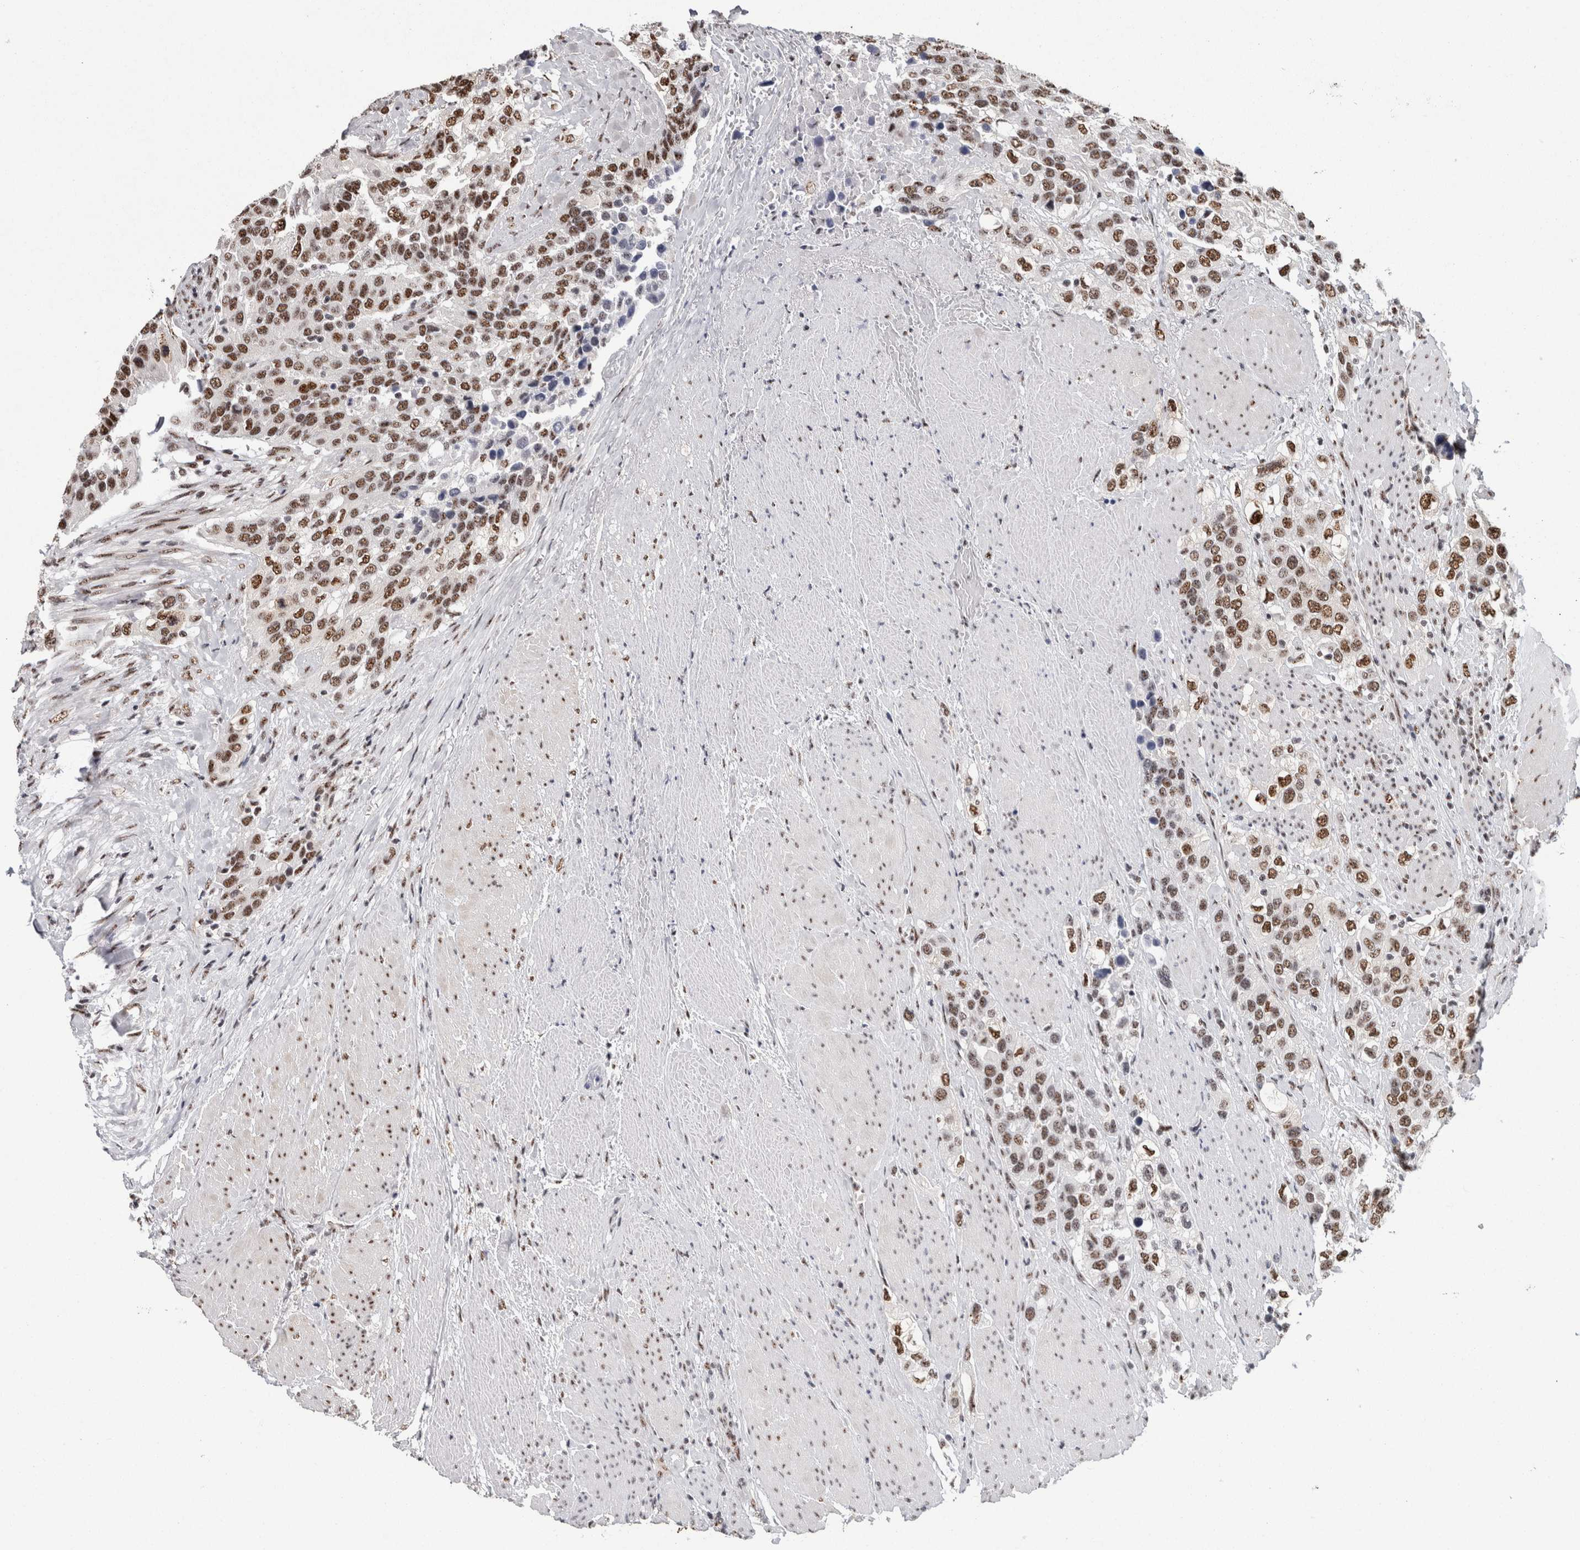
{"staining": {"intensity": "moderate", "quantity": ">75%", "location": "nuclear"}, "tissue": "urothelial cancer", "cell_type": "Tumor cells", "image_type": "cancer", "snomed": [{"axis": "morphology", "description": "Urothelial carcinoma, High grade"}, {"axis": "topography", "description": "Urinary bladder"}], "caption": "Urothelial cancer stained with a brown dye shows moderate nuclear positive expression in about >75% of tumor cells.", "gene": "MKNK1", "patient": {"sex": "female", "age": 80}}